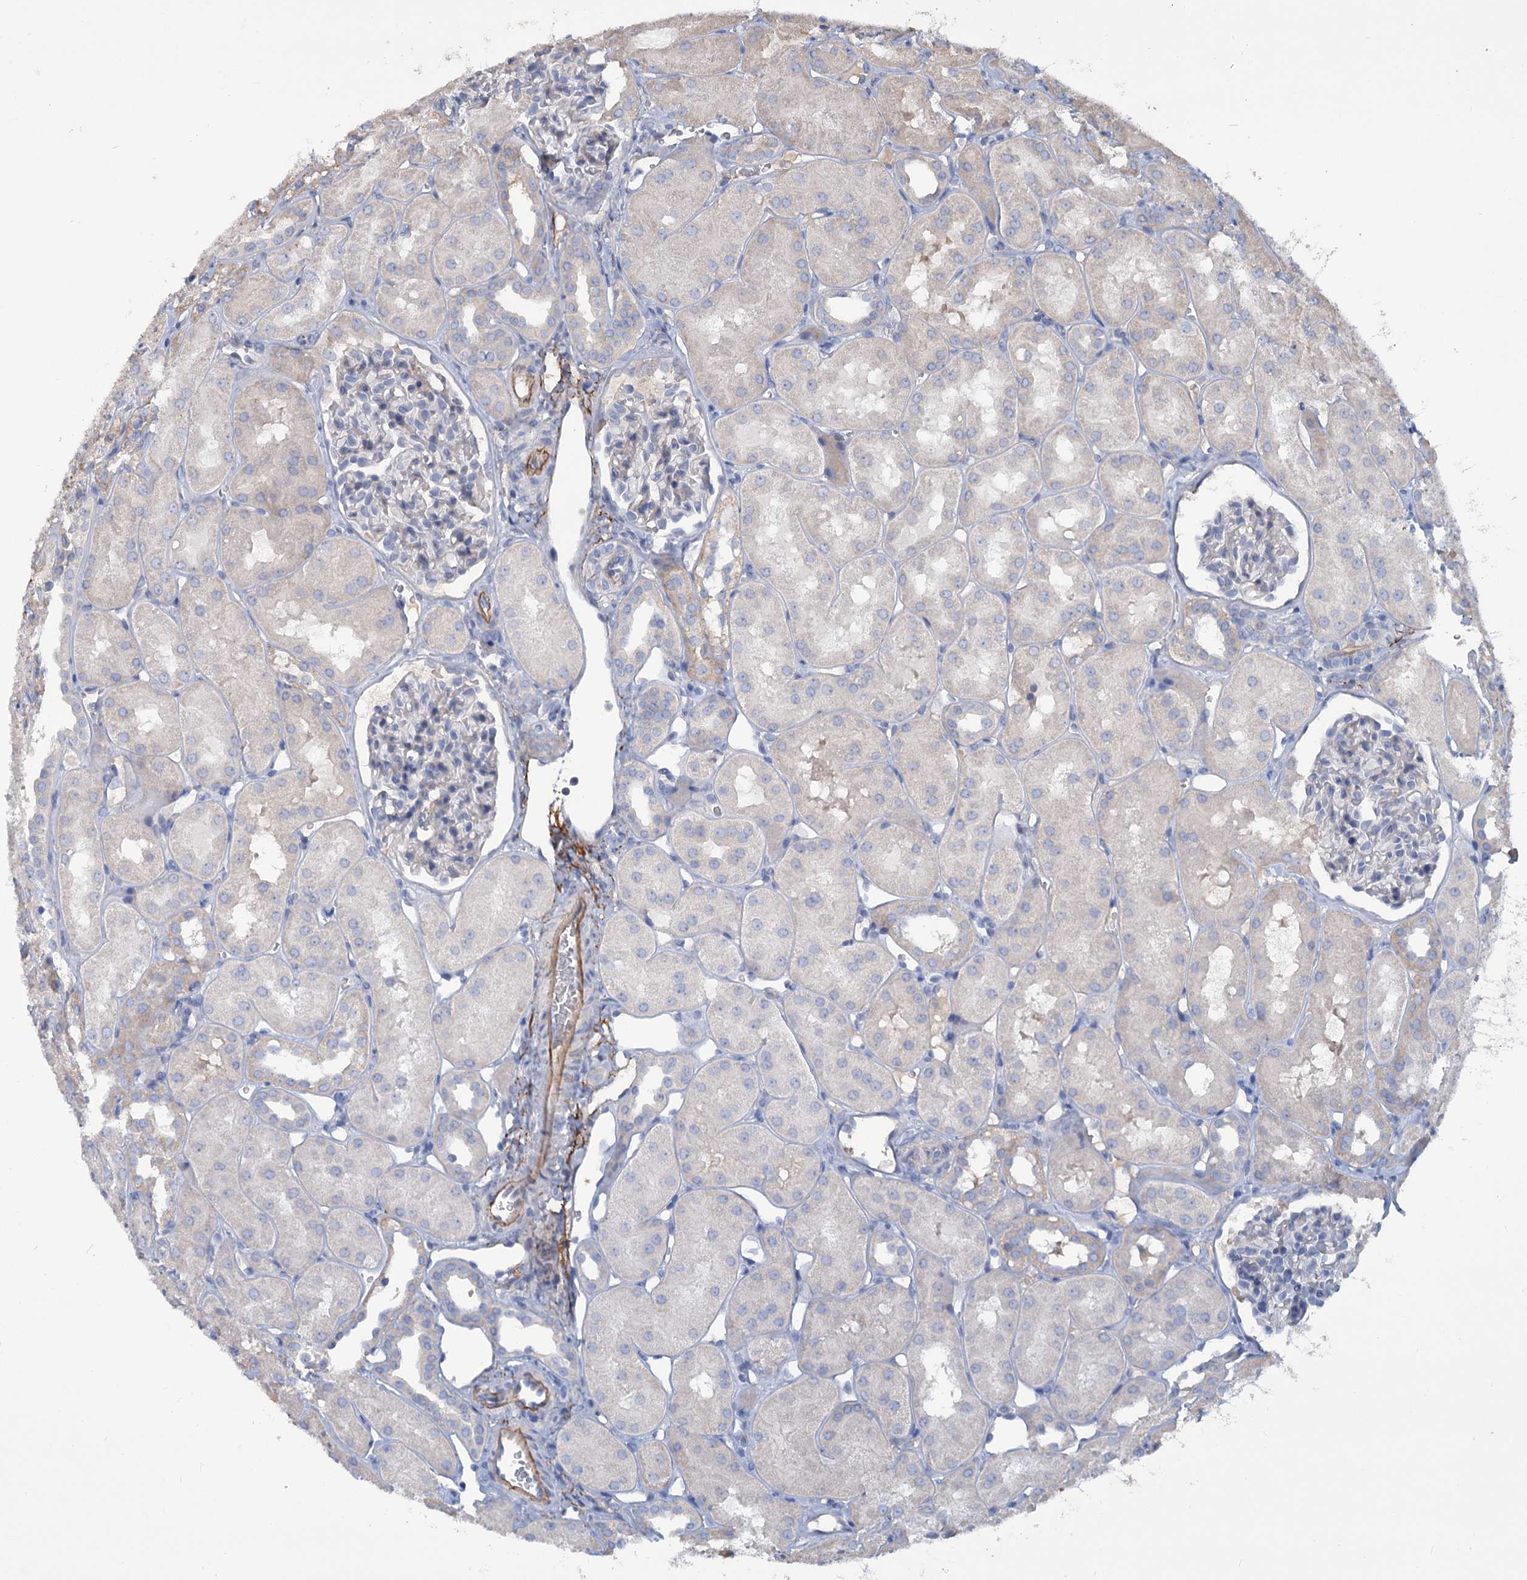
{"staining": {"intensity": "negative", "quantity": "none", "location": "none"}, "tissue": "kidney", "cell_type": "Cells in glomeruli", "image_type": "normal", "snomed": [{"axis": "morphology", "description": "Normal tissue, NOS"}, {"axis": "topography", "description": "Kidney"}, {"axis": "topography", "description": "Urinary bladder"}], "caption": "Immunohistochemistry micrograph of benign kidney stained for a protein (brown), which shows no staining in cells in glomeruli. The staining is performed using DAB brown chromogen with nuclei counter-stained in using hematoxylin.", "gene": "URAD", "patient": {"sex": "male", "age": 16}}